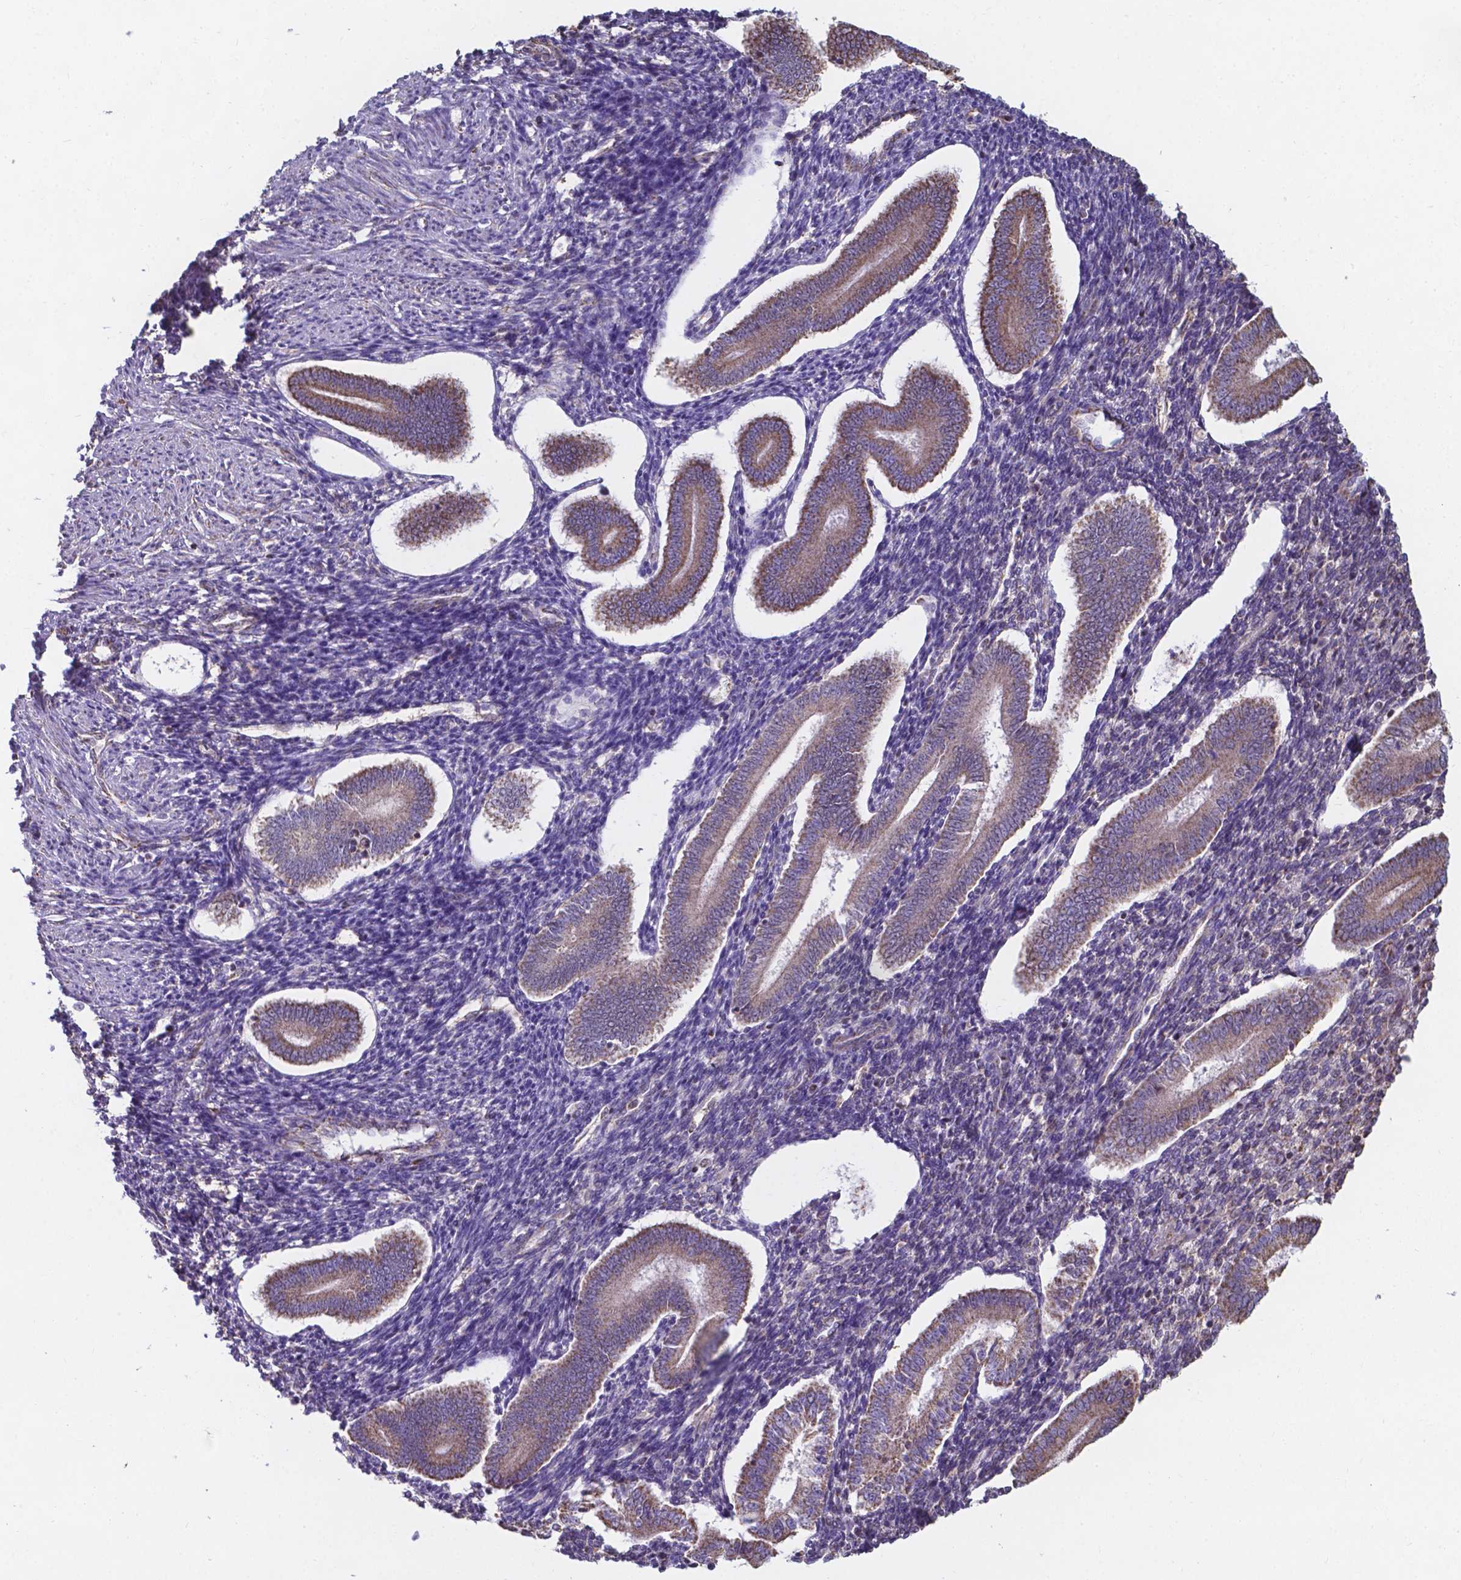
{"staining": {"intensity": "weak", "quantity": "<25%", "location": "cytoplasmic/membranous"}, "tissue": "endometrium", "cell_type": "Cells in endometrial stroma", "image_type": "normal", "snomed": [{"axis": "morphology", "description": "Normal tissue, NOS"}, {"axis": "topography", "description": "Endometrium"}], "caption": "IHC micrograph of benign endometrium stained for a protein (brown), which demonstrates no staining in cells in endometrial stroma.", "gene": "FAM114A1", "patient": {"sex": "female", "age": 40}}